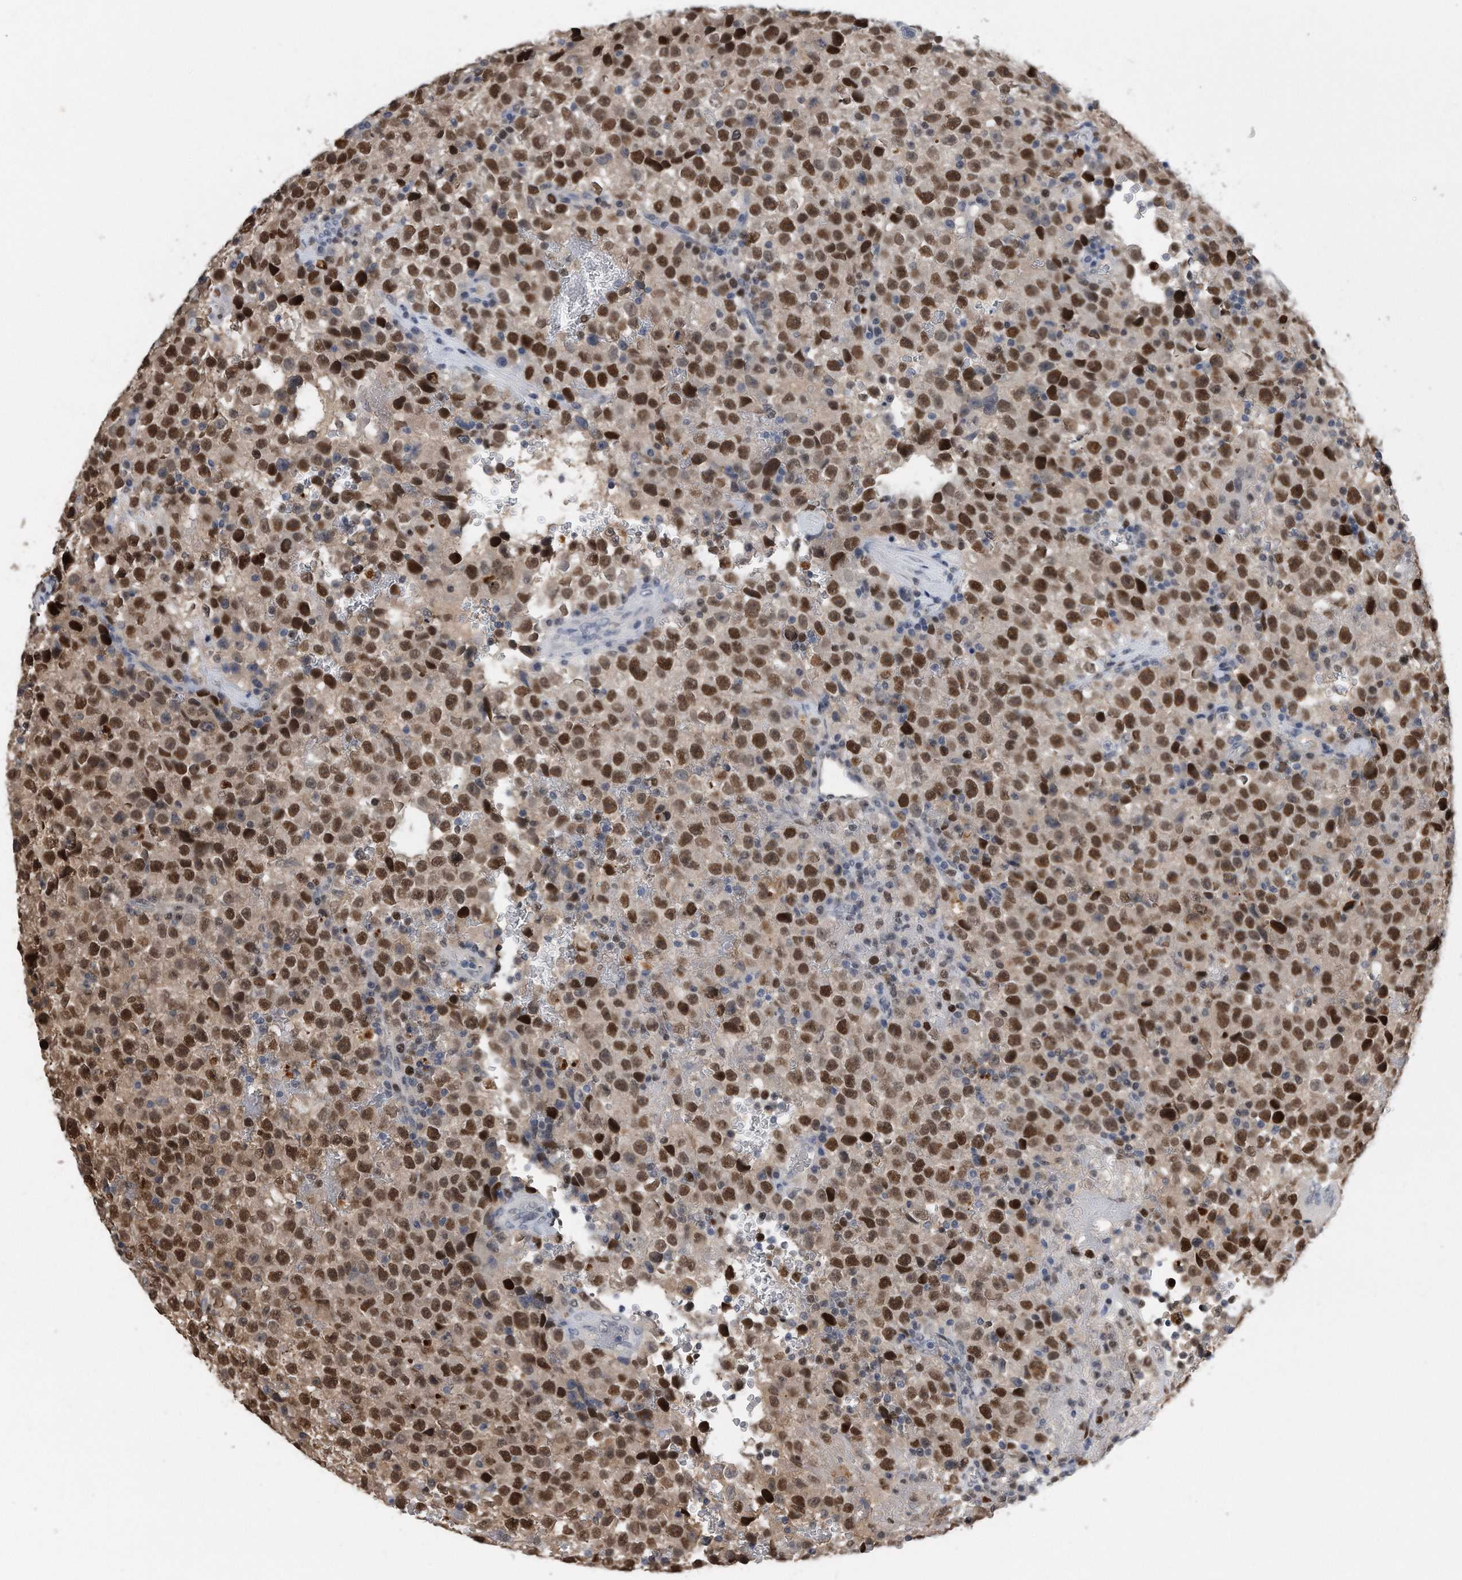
{"staining": {"intensity": "strong", "quantity": ">75%", "location": "nuclear"}, "tissue": "testis cancer", "cell_type": "Tumor cells", "image_type": "cancer", "snomed": [{"axis": "morphology", "description": "Seminoma, NOS"}, {"axis": "topography", "description": "Testis"}], "caption": "Human testis cancer stained with a protein marker displays strong staining in tumor cells.", "gene": "PCNA", "patient": {"sex": "male", "age": 22}}